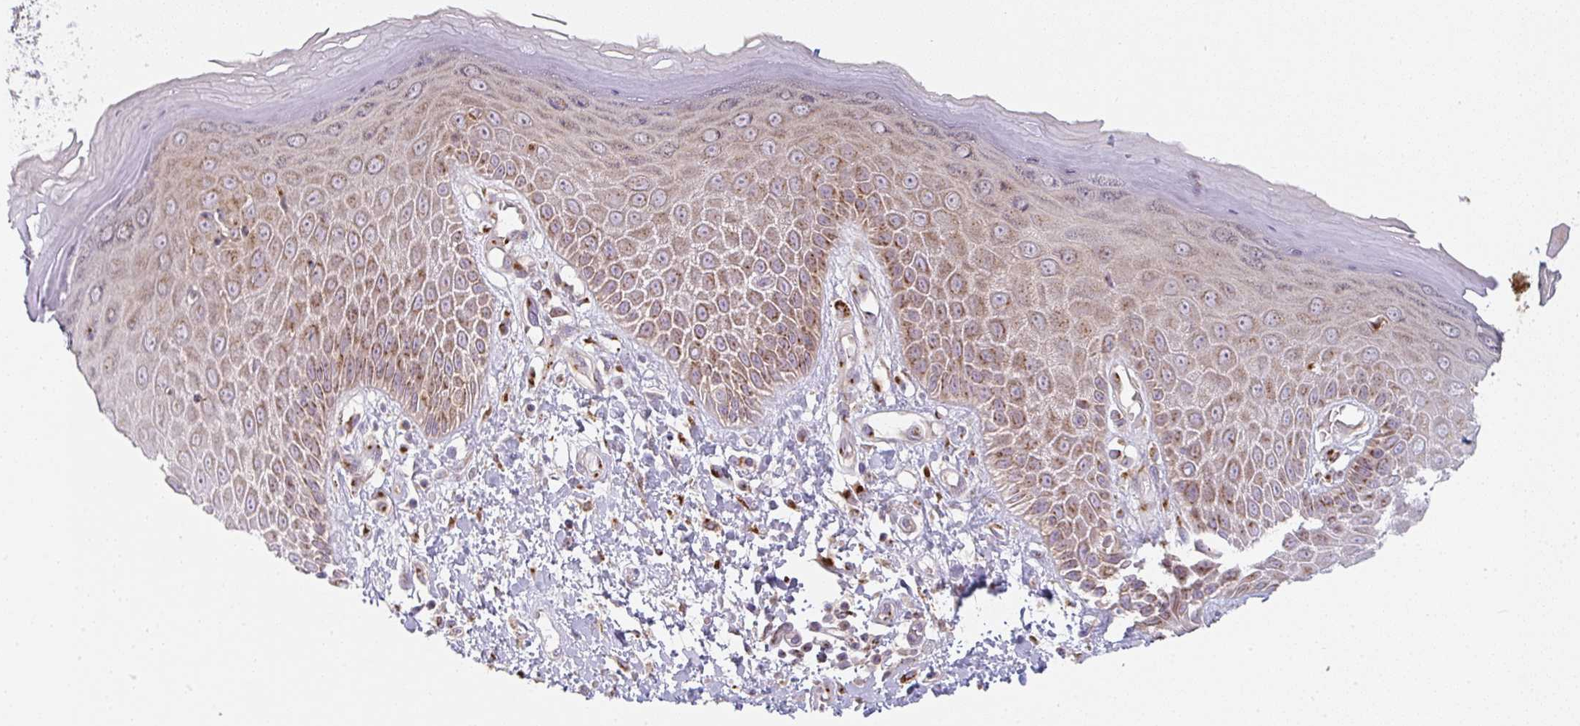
{"staining": {"intensity": "strong", "quantity": ">75%", "location": "cytoplasmic/membranous"}, "tissue": "skin", "cell_type": "Epidermal cells", "image_type": "normal", "snomed": [{"axis": "morphology", "description": "Normal tissue, NOS"}, {"axis": "topography", "description": "Anal"}, {"axis": "topography", "description": "Peripheral nerve tissue"}], "caption": "Protein staining displays strong cytoplasmic/membranous positivity in approximately >75% of epidermal cells in normal skin. Nuclei are stained in blue.", "gene": "GVQW3", "patient": {"sex": "male", "age": 78}}